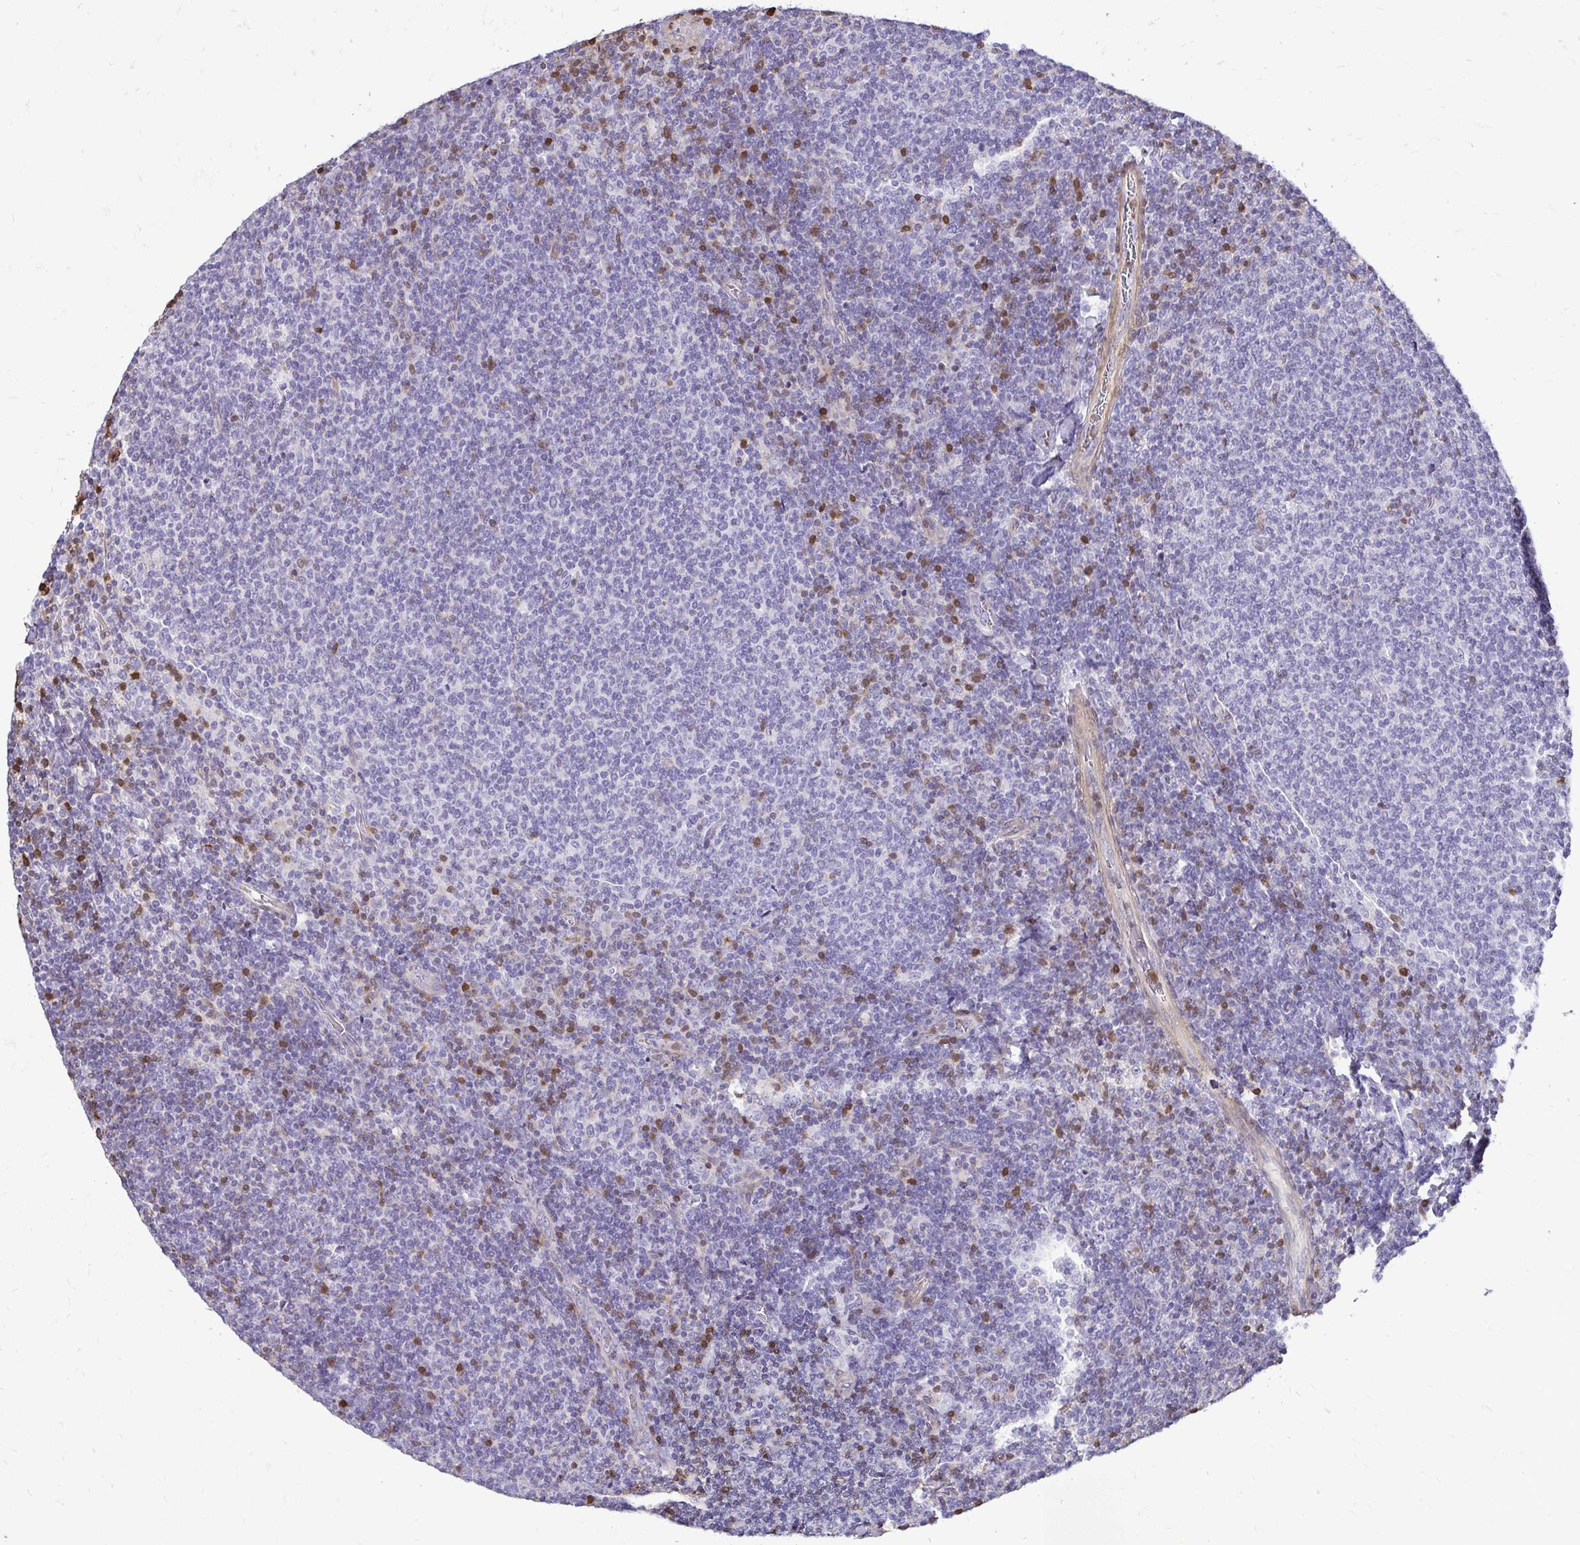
{"staining": {"intensity": "negative", "quantity": "none", "location": "none"}, "tissue": "lymphoma", "cell_type": "Tumor cells", "image_type": "cancer", "snomed": [{"axis": "morphology", "description": "Malignant lymphoma, non-Hodgkin's type, Low grade"}, {"axis": "topography", "description": "Lymph node"}], "caption": "Immunohistochemistry micrograph of neoplastic tissue: lymphoma stained with DAB demonstrates no significant protein positivity in tumor cells.", "gene": "ZFP1", "patient": {"sex": "male", "age": 52}}